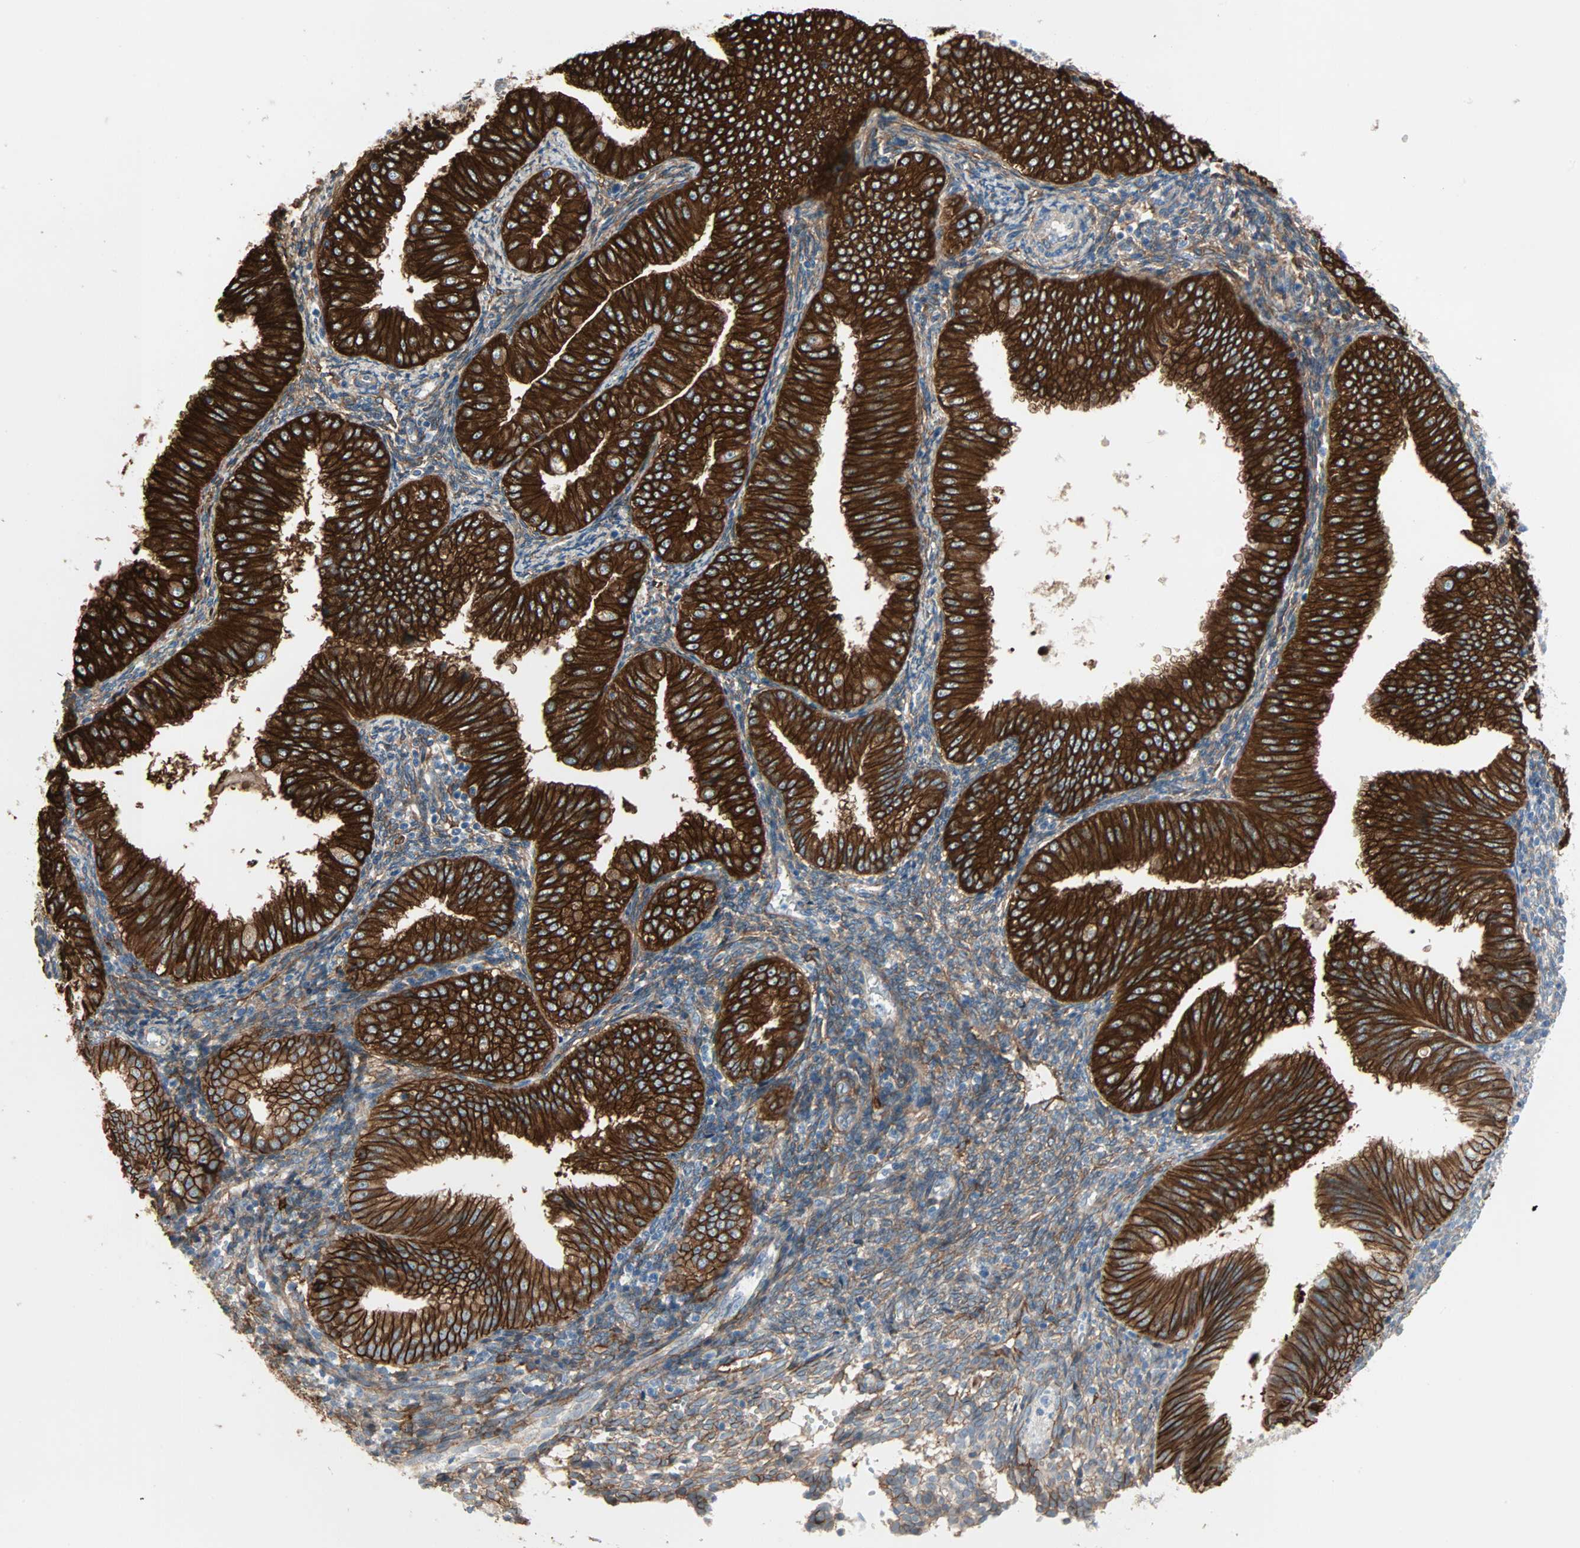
{"staining": {"intensity": "strong", "quantity": ">75%", "location": "cytoplasmic/membranous"}, "tissue": "endometrial cancer", "cell_type": "Tumor cells", "image_type": "cancer", "snomed": [{"axis": "morphology", "description": "Normal tissue, NOS"}, {"axis": "morphology", "description": "Adenocarcinoma, NOS"}, {"axis": "topography", "description": "Endometrium"}], "caption": "Immunohistochemical staining of human endometrial adenocarcinoma exhibits high levels of strong cytoplasmic/membranous positivity in about >75% of tumor cells.", "gene": "EPB41L2", "patient": {"sex": "female", "age": 53}}